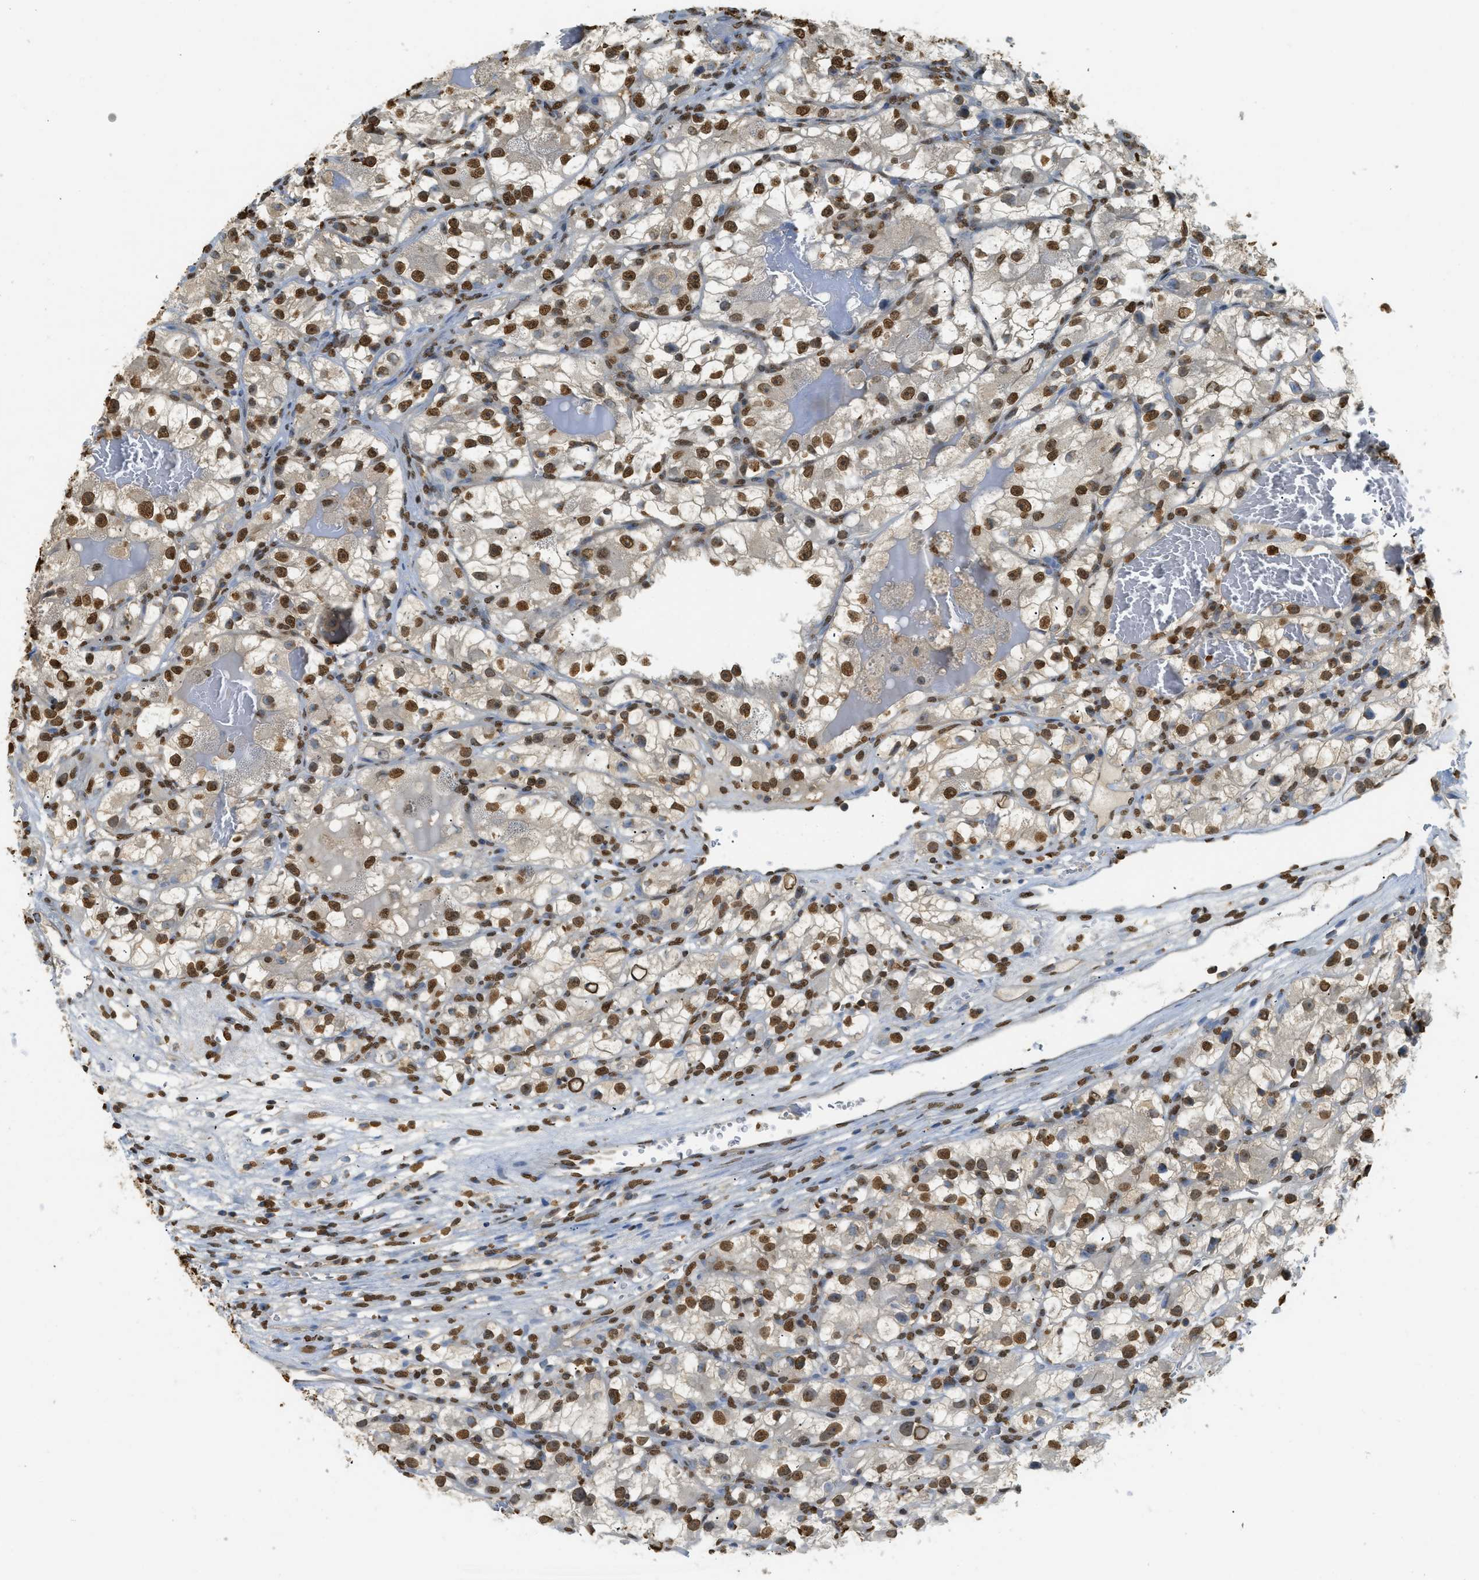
{"staining": {"intensity": "strong", "quantity": ">75%", "location": "nuclear"}, "tissue": "renal cancer", "cell_type": "Tumor cells", "image_type": "cancer", "snomed": [{"axis": "morphology", "description": "Adenocarcinoma, NOS"}, {"axis": "topography", "description": "Kidney"}], "caption": "About >75% of tumor cells in human renal cancer reveal strong nuclear protein staining as visualized by brown immunohistochemical staining.", "gene": "NR5A2", "patient": {"sex": "female", "age": 57}}